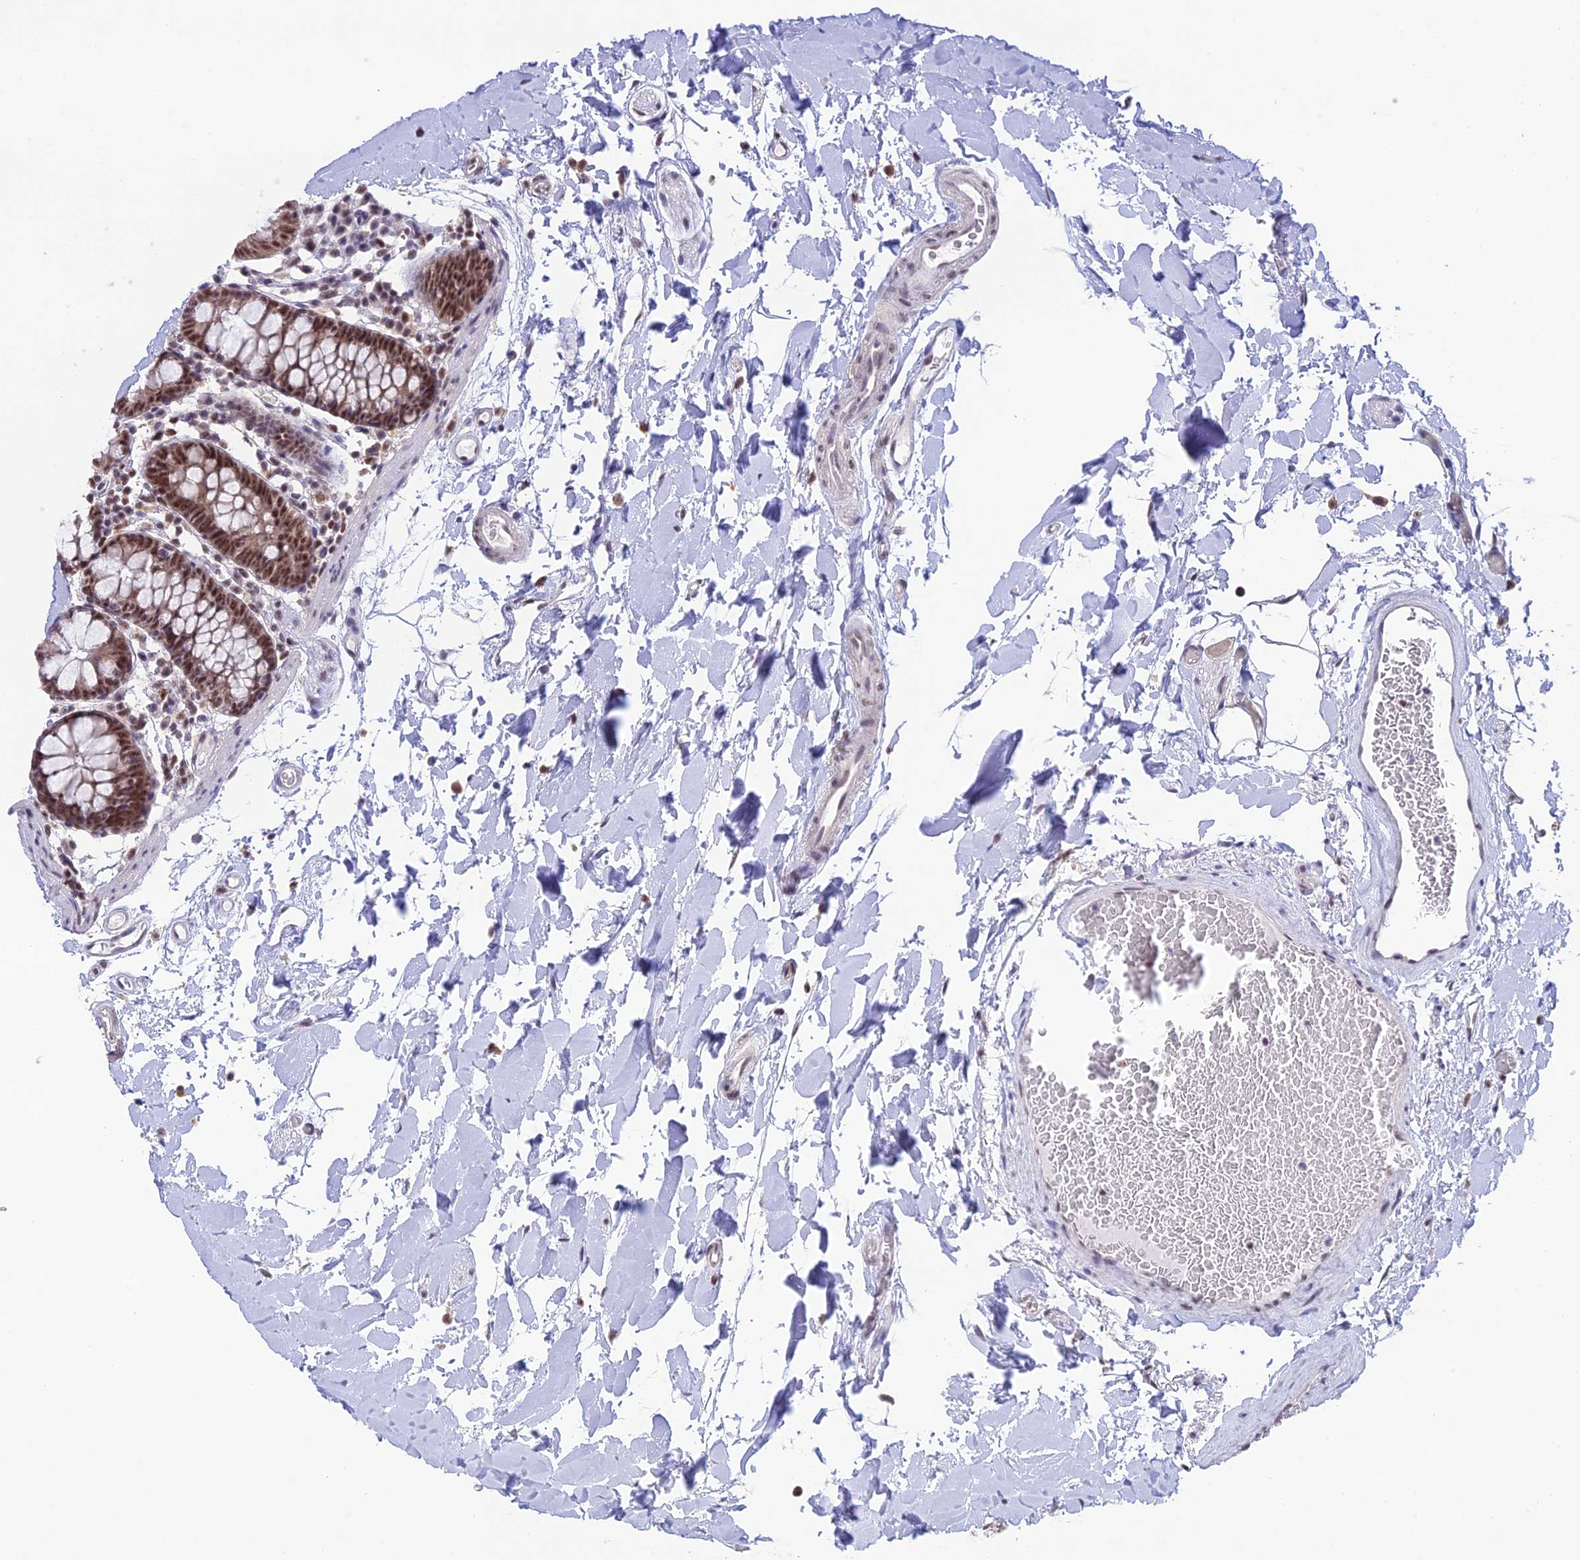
{"staining": {"intensity": "moderate", "quantity": ">75%", "location": "nuclear"}, "tissue": "colon", "cell_type": "Endothelial cells", "image_type": "normal", "snomed": [{"axis": "morphology", "description": "Normal tissue, NOS"}, {"axis": "topography", "description": "Colon"}], "caption": "A high-resolution histopathology image shows immunohistochemistry (IHC) staining of normal colon, which displays moderate nuclear positivity in about >75% of endothelial cells.", "gene": "THOC7", "patient": {"sex": "male", "age": 75}}